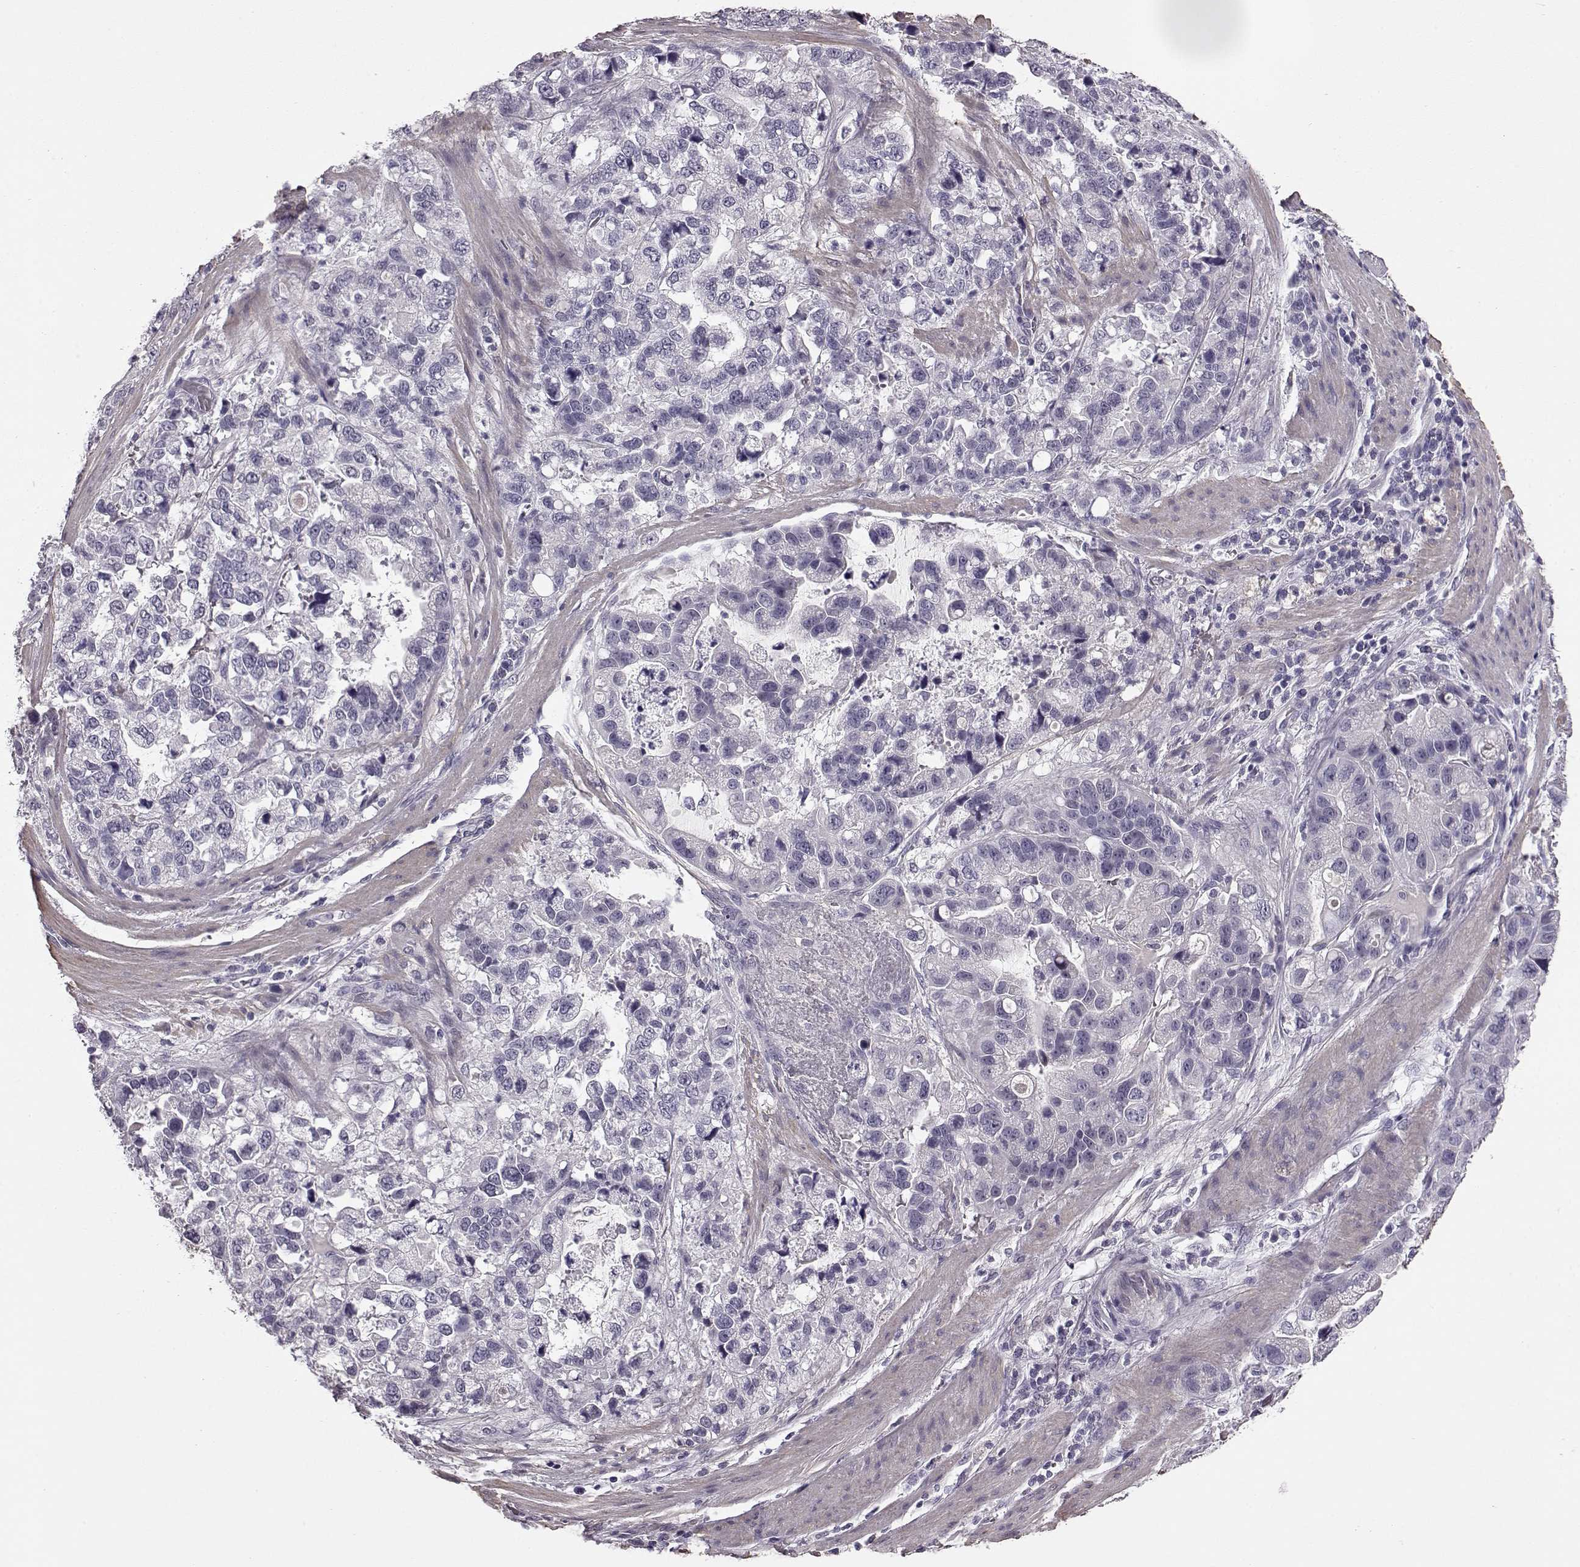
{"staining": {"intensity": "negative", "quantity": "none", "location": "none"}, "tissue": "stomach cancer", "cell_type": "Tumor cells", "image_type": "cancer", "snomed": [{"axis": "morphology", "description": "Adenocarcinoma, NOS"}, {"axis": "topography", "description": "Stomach"}], "caption": "A high-resolution histopathology image shows immunohistochemistry staining of stomach cancer, which exhibits no significant expression in tumor cells.", "gene": "SLCO3A1", "patient": {"sex": "male", "age": 59}}